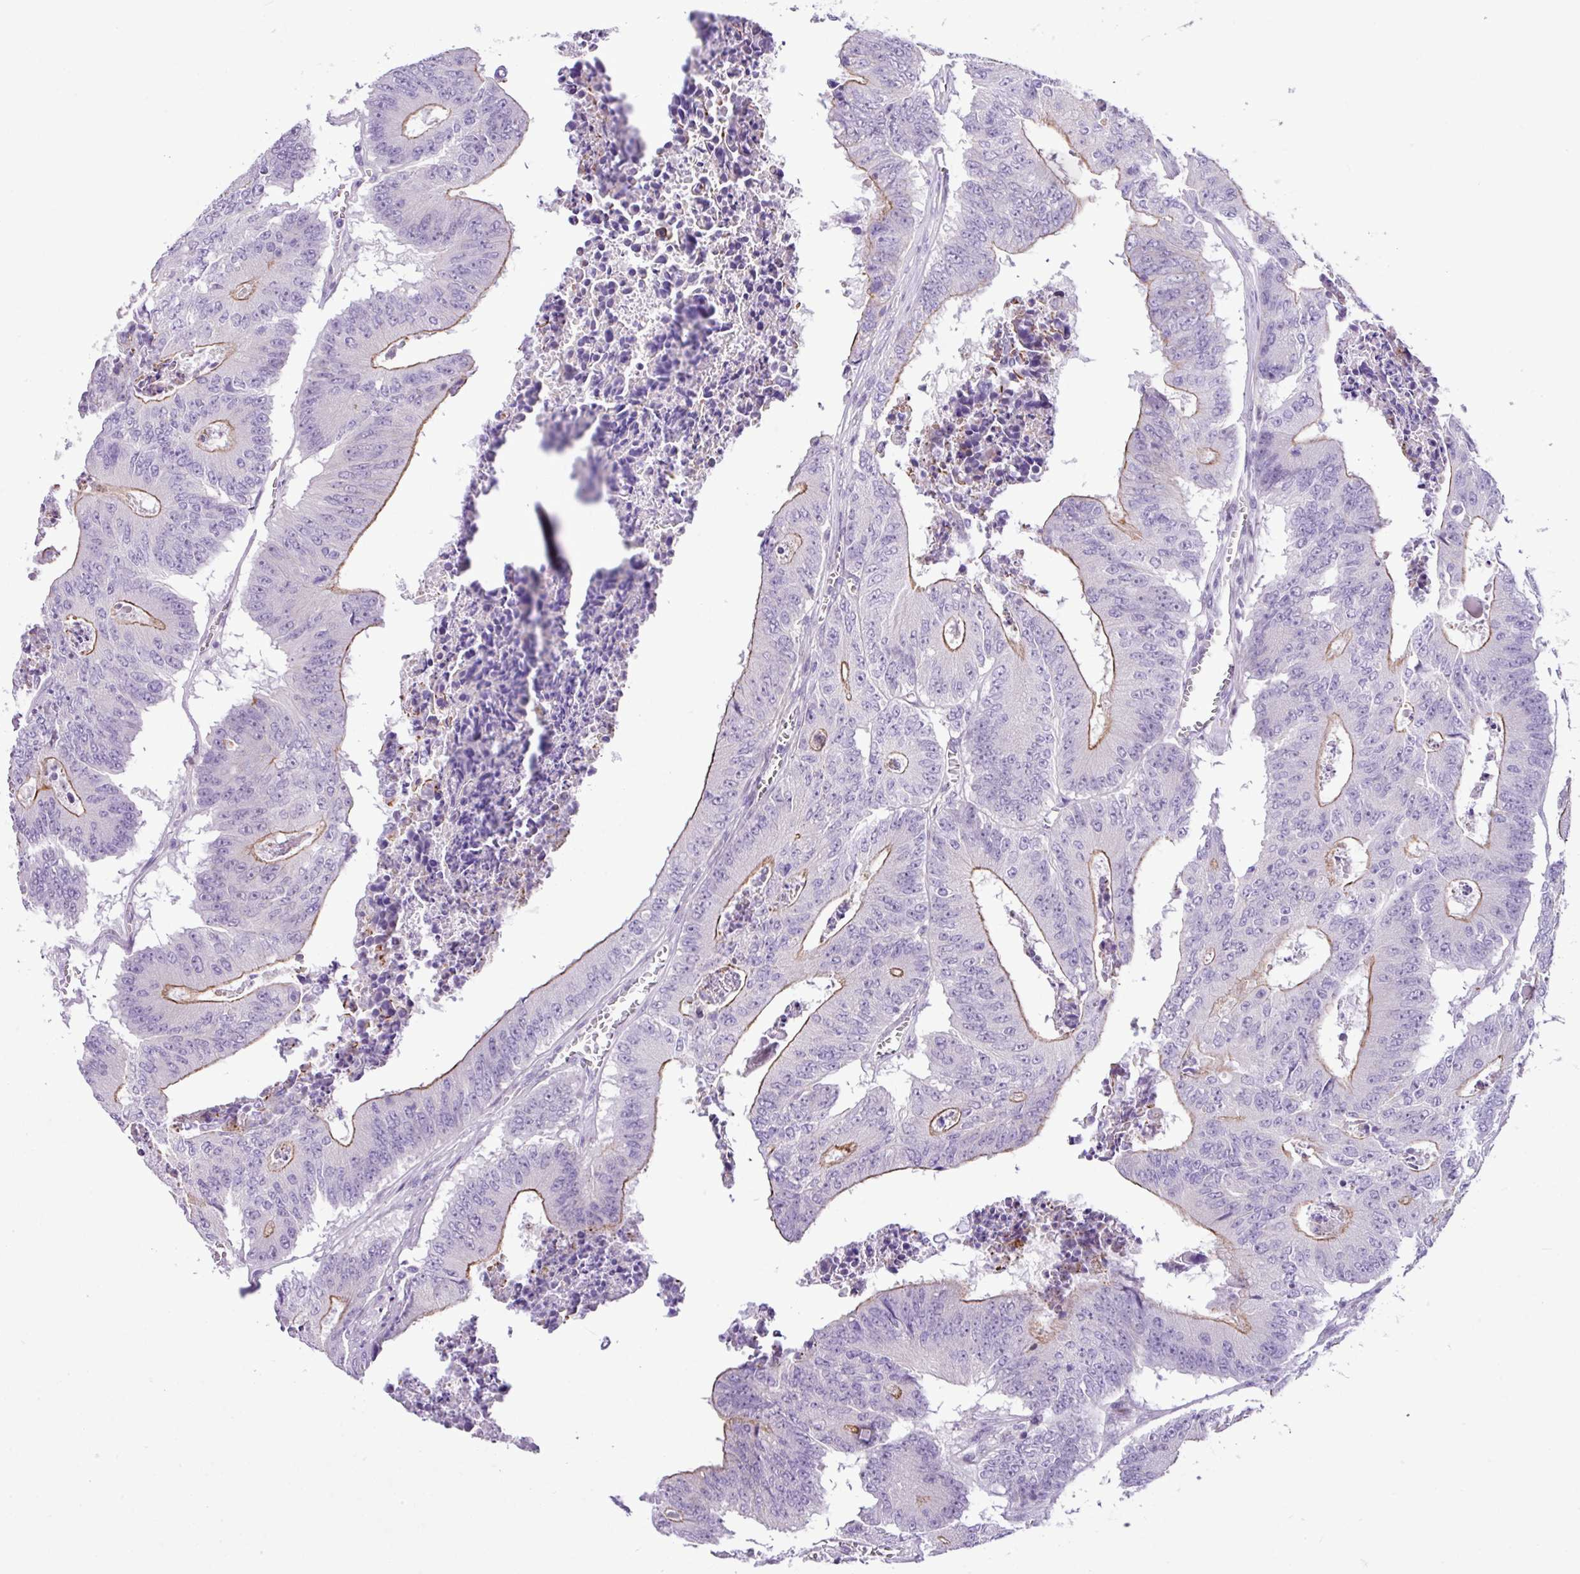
{"staining": {"intensity": "moderate", "quantity": "25%-75%", "location": "cytoplasmic/membranous"}, "tissue": "colorectal cancer", "cell_type": "Tumor cells", "image_type": "cancer", "snomed": [{"axis": "morphology", "description": "Adenocarcinoma, NOS"}, {"axis": "topography", "description": "Colon"}], "caption": "Tumor cells demonstrate medium levels of moderate cytoplasmic/membranous expression in approximately 25%-75% of cells in human colorectal adenocarcinoma. (IHC, brightfield microscopy, high magnification).", "gene": "YLPM1", "patient": {"sex": "male", "age": 87}}